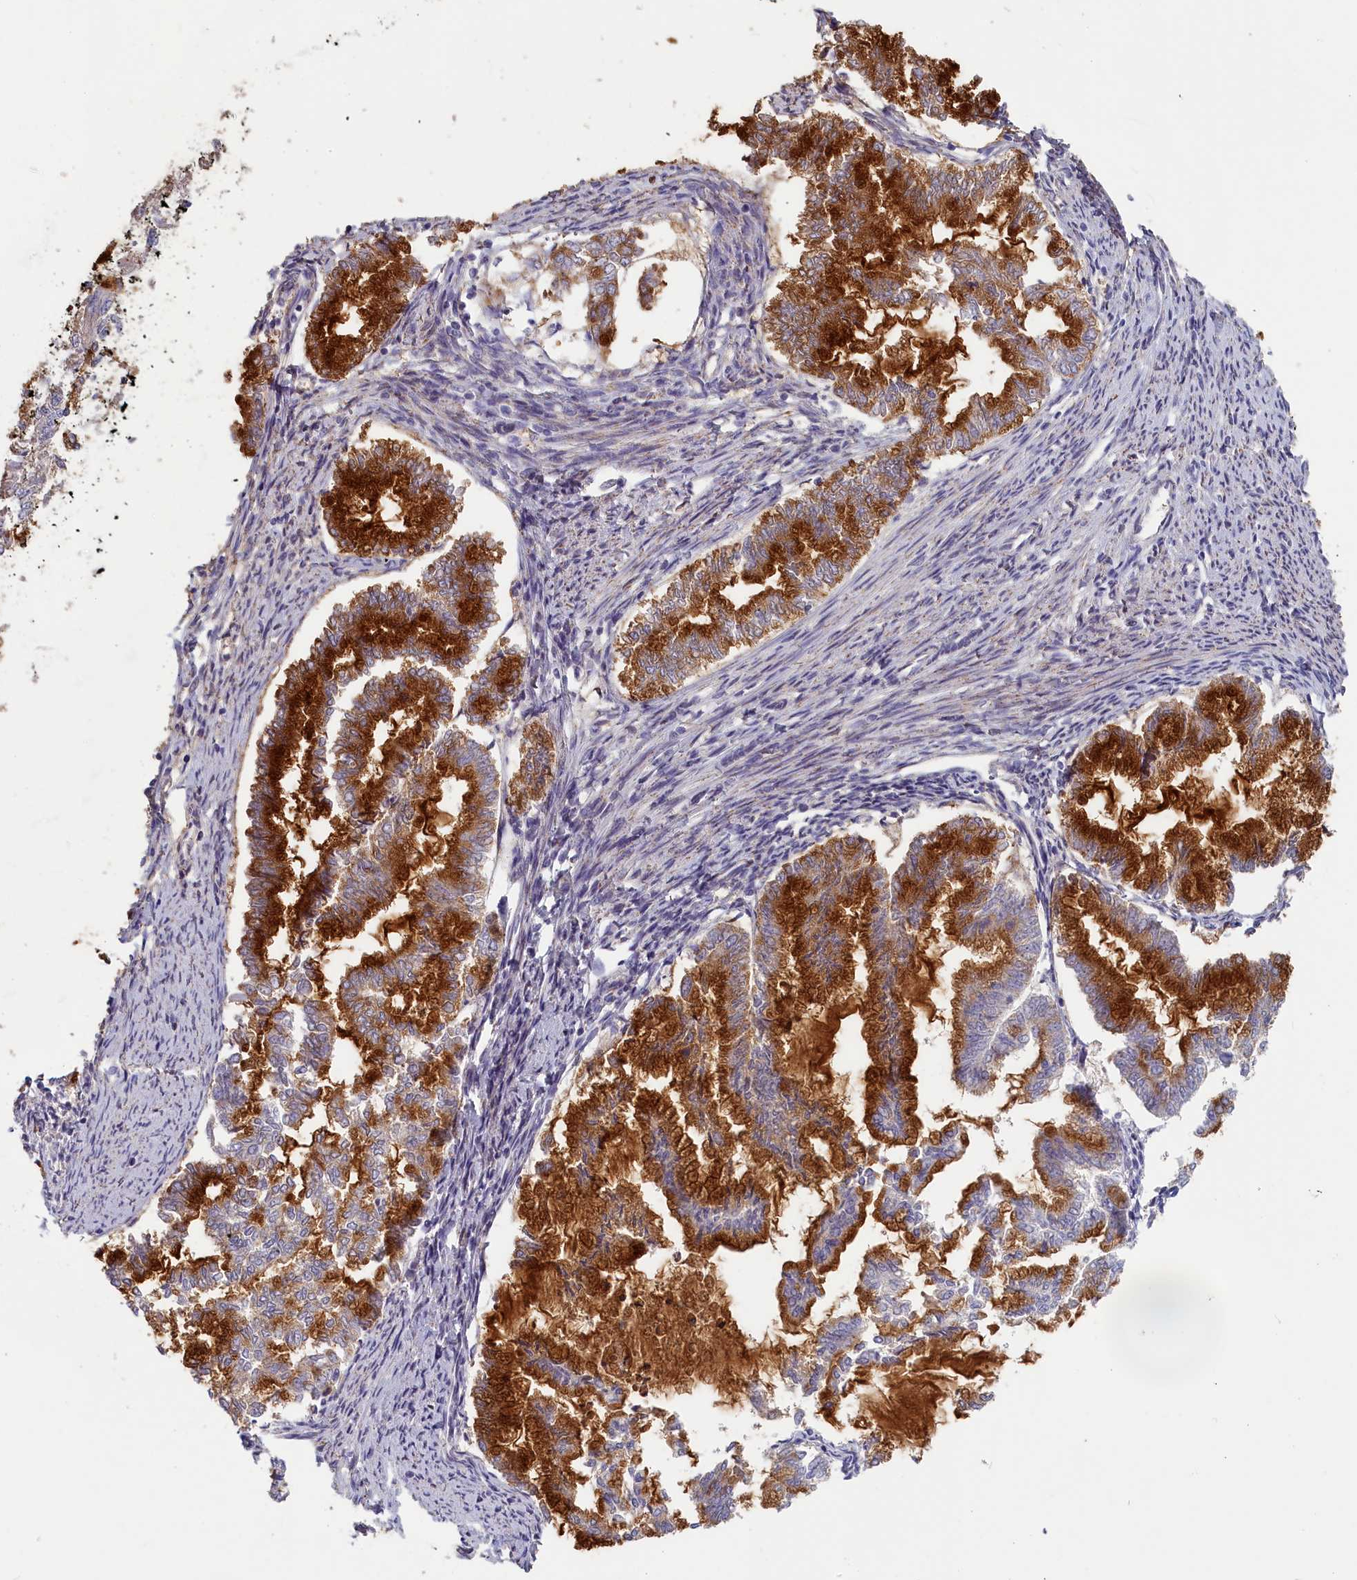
{"staining": {"intensity": "strong", "quantity": "25%-75%", "location": "cytoplasmic/membranous"}, "tissue": "endometrial cancer", "cell_type": "Tumor cells", "image_type": "cancer", "snomed": [{"axis": "morphology", "description": "Adenocarcinoma, NOS"}, {"axis": "topography", "description": "Endometrium"}], "caption": "Strong cytoplasmic/membranous protein staining is appreciated in about 25%-75% of tumor cells in adenocarcinoma (endometrial). The staining is performed using DAB (3,3'-diaminobenzidine) brown chromogen to label protein expression. The nuclei are counter-stained blue using hematoxylin.", "gene": "STX16", "patient": {"sex": "female", "age": 79}}